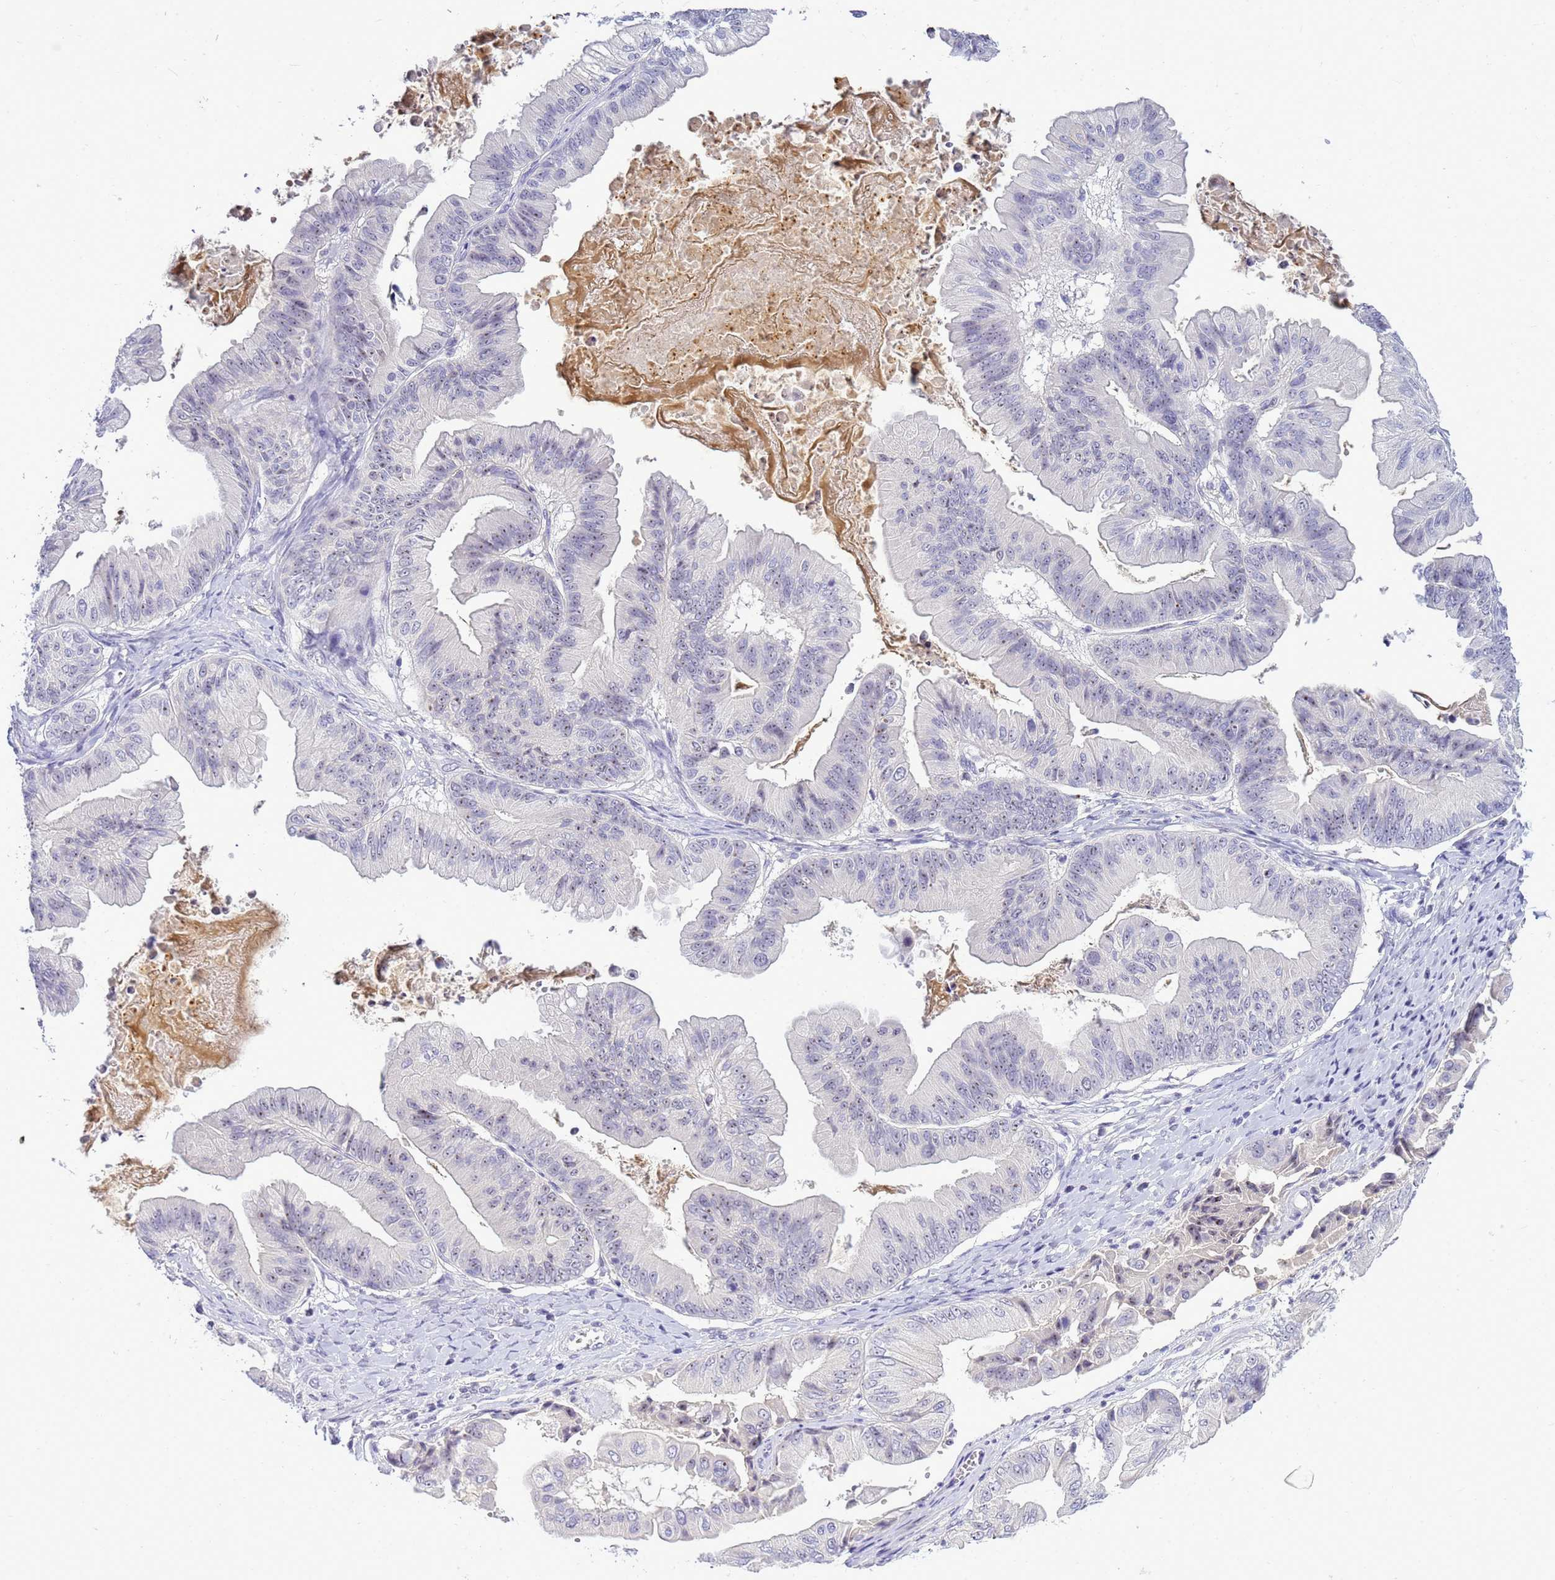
{"staining": {"intensity": "weak", "quantity": "<25%", "location": "nuclear"}, "tissue": "ovarian cancer", "cell_type": "Tumor cells", "image_type": "cancer", "snomed": [{"axis": "morphology", "description": "Cystadenocarcinoma, mucinous, NOS"}, {"axis": "topography", "description": "Ovary"}], "caption": "Ovarian mucinous cystadenocarcinoma was stained to show a protein in brown. There is no significant positivity in tumor cells.", "gene": "DMRTC2", "patient": {"sex": "female", "age": 61}}